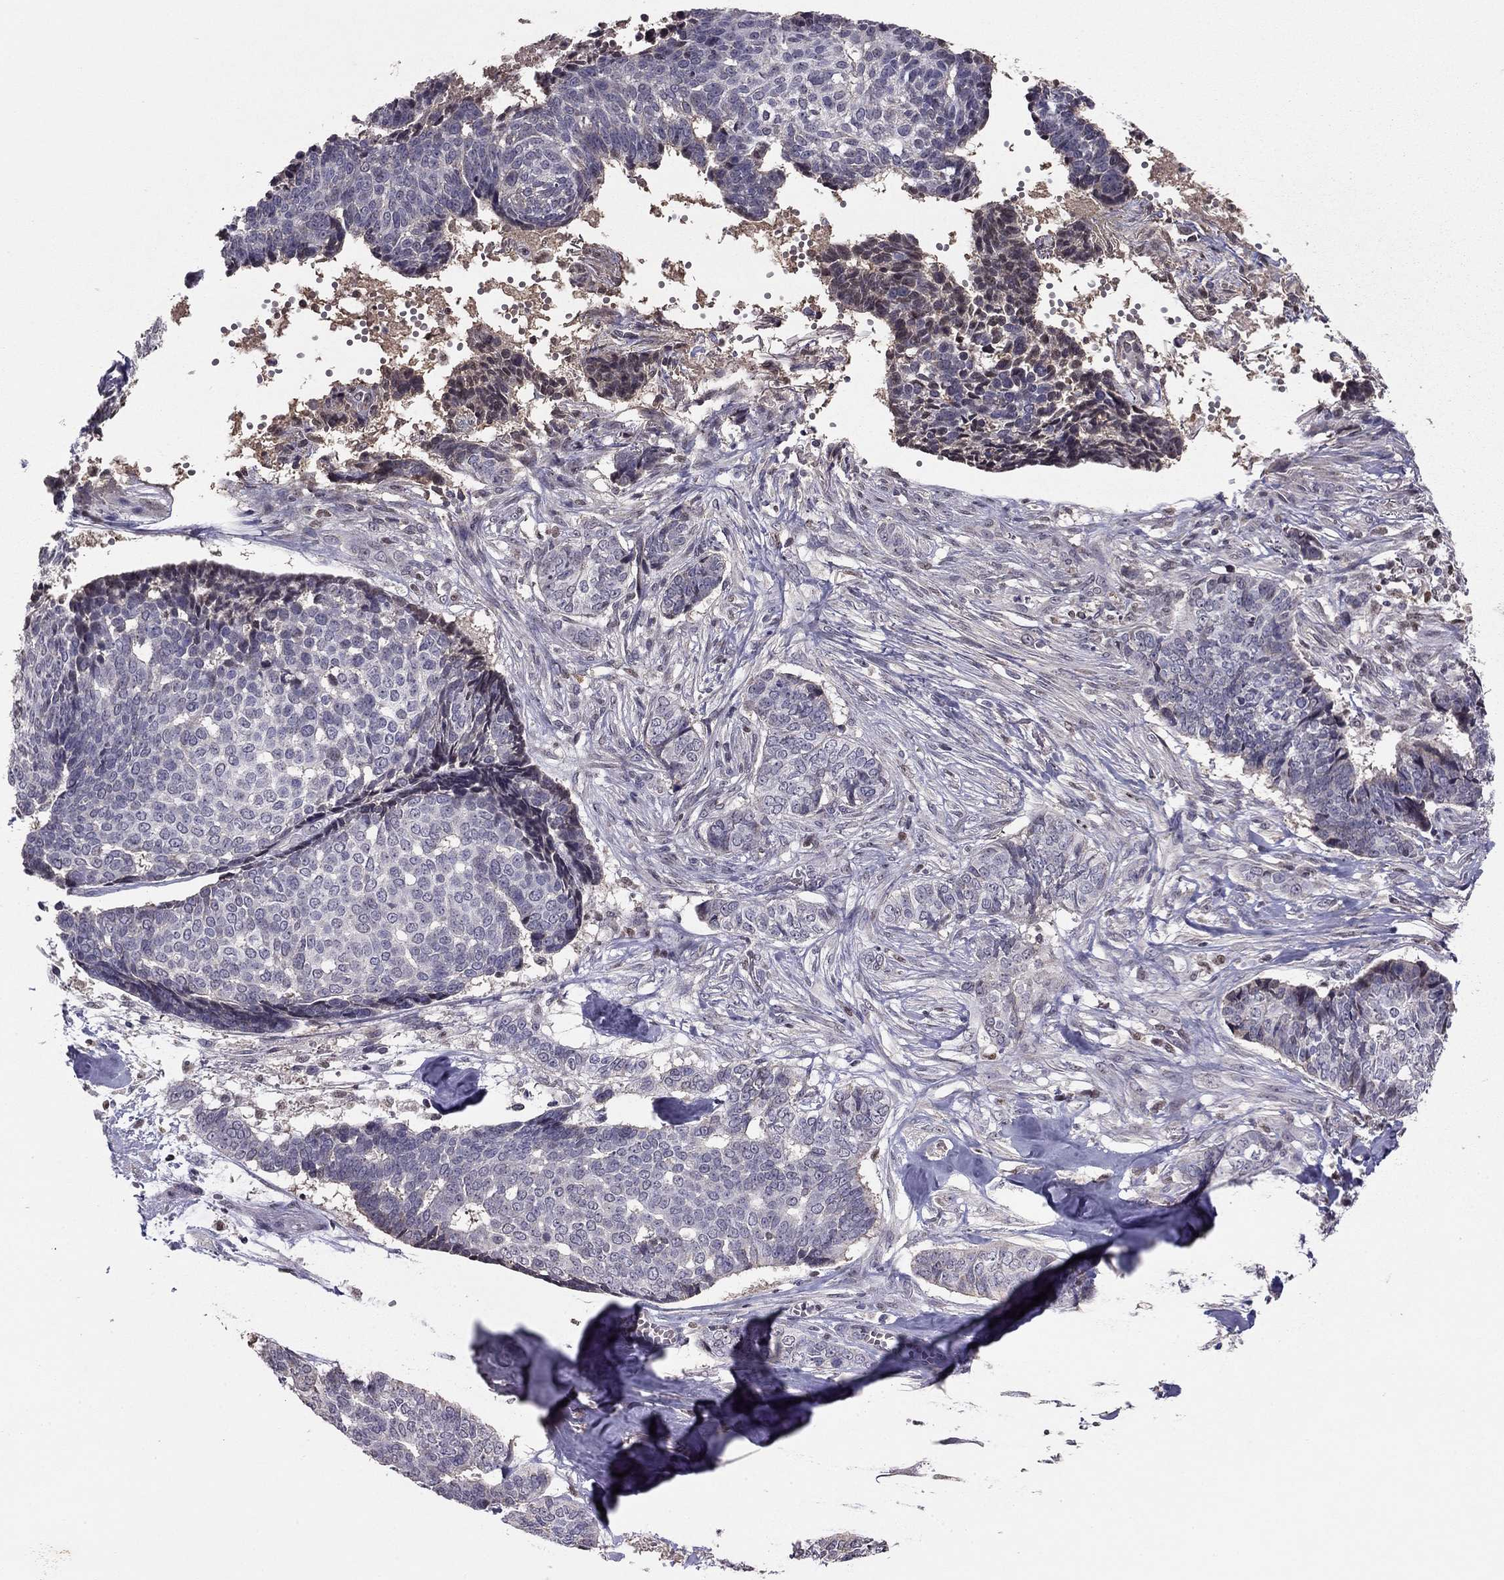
{"staining": {"intensity": "negative", "quantity": "none", "location": "none"}, "tissue": "skin cancer", "cell_type": "Tumor cells", "image_type": "cancer", "snomed": [{"axis": "morphology", "description": "Basal cell carcinoma"}, {"axis": "topography", "description": "Skin"}], "caption": "Immunohistochemical staining of basal cell carcinoma (skin) exhibits no significant expression in tumor cells.", "gene": "HCN1", "patient": {"sex": "male", "age": 86}}